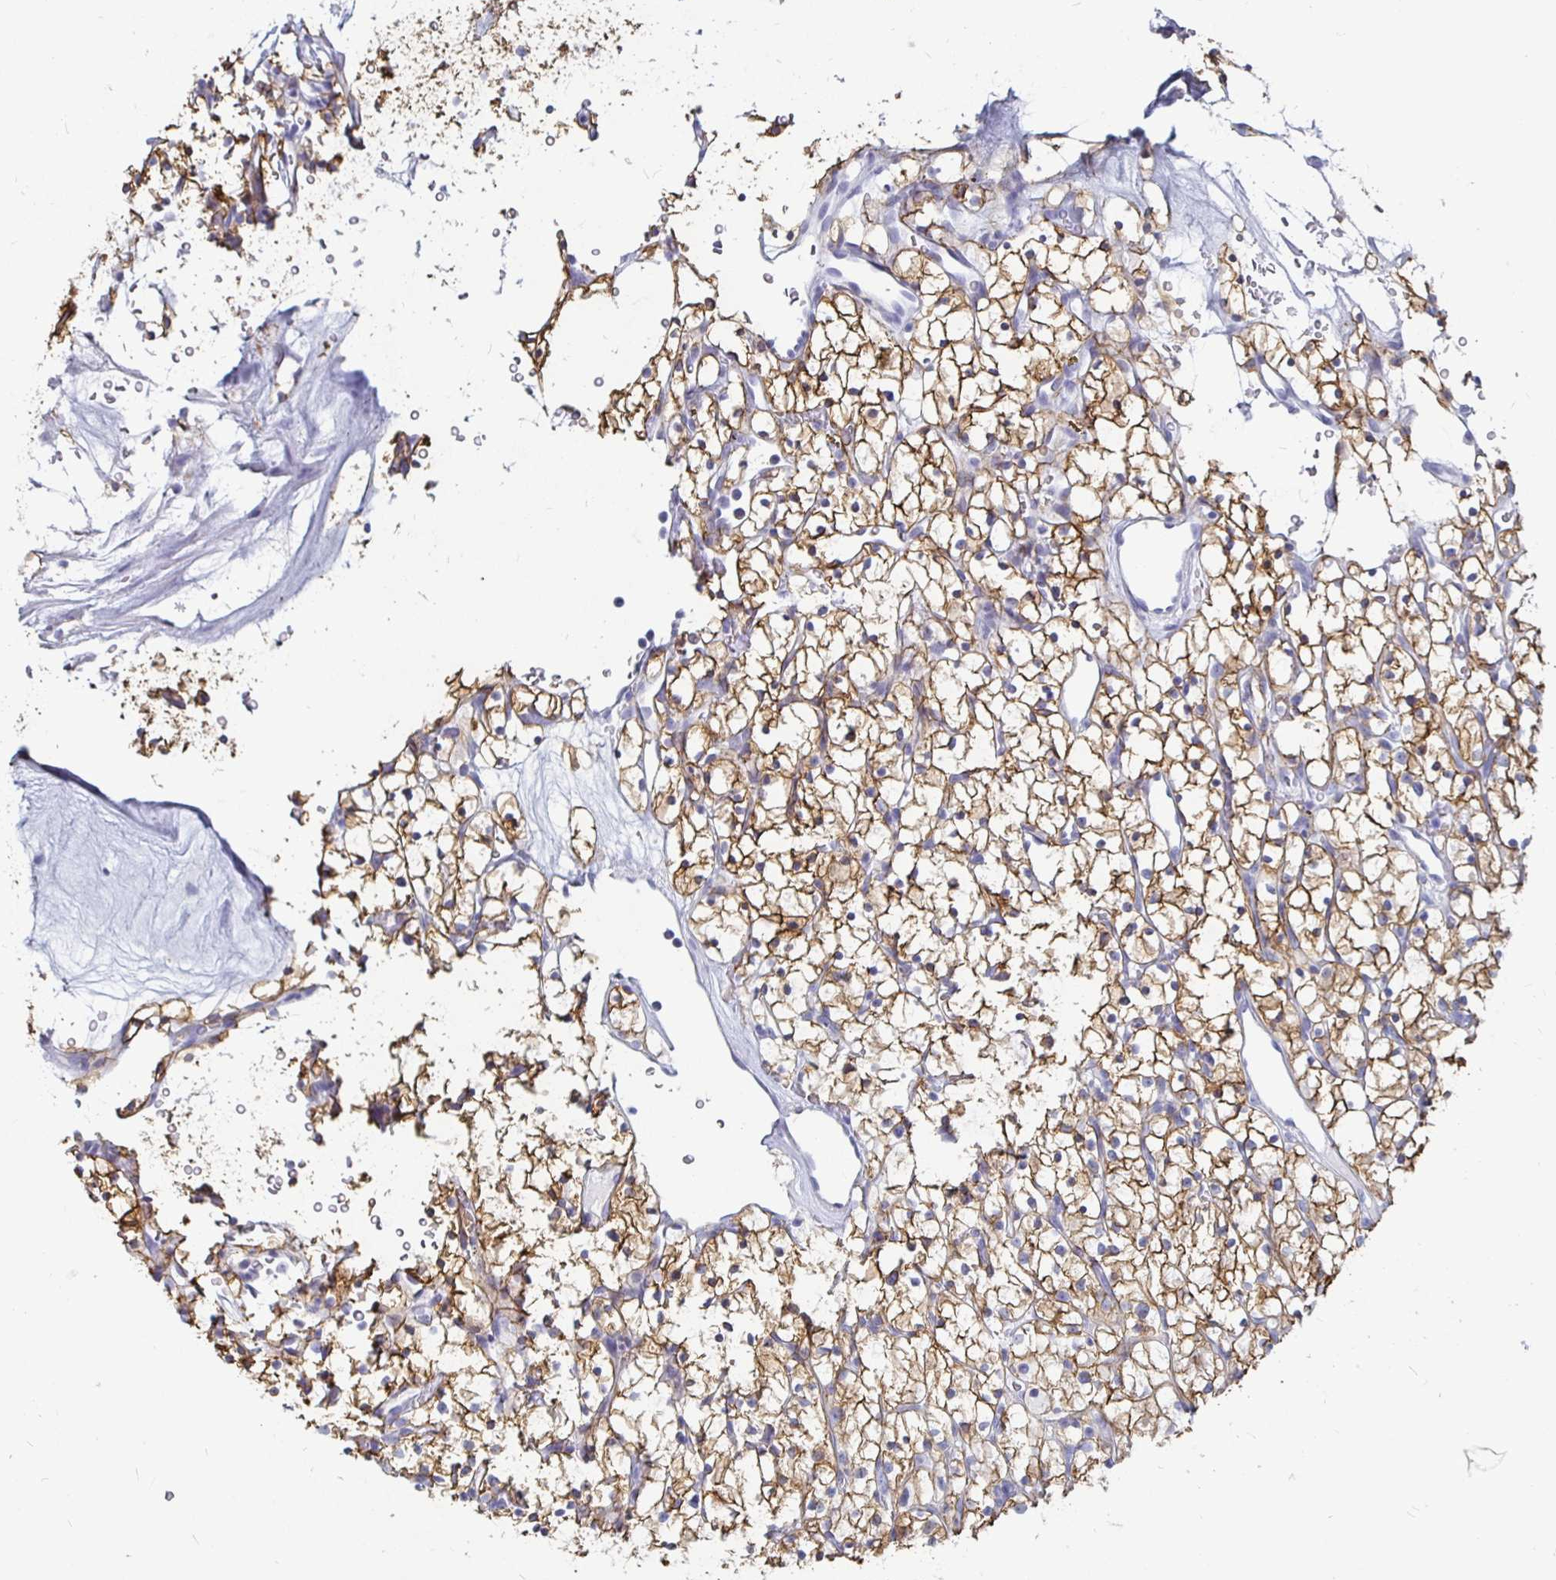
{"staining": {"intensity": "moderate", "quantity": ">75%", "location": "cytoplasmic/membranous"}, "tissue": "renal cancer", "cell_type": "Tumor cells", "image_type": "cancer", "snomed": [{"axis": "morphology", "description": "Adenocarcinoma, NOS"}, {"axis": "topography", "description": "Kidney"}], "caption": "Immunohistochemistry of human renal adenocarcinoma demonstrates medium levels of moderate cytoplasmic/membranous expression in approximately >75% of tumor cells. Nuclei are stained in blue.", "gene": "CA9", "patient": {"sex": "female", "age": 64}}